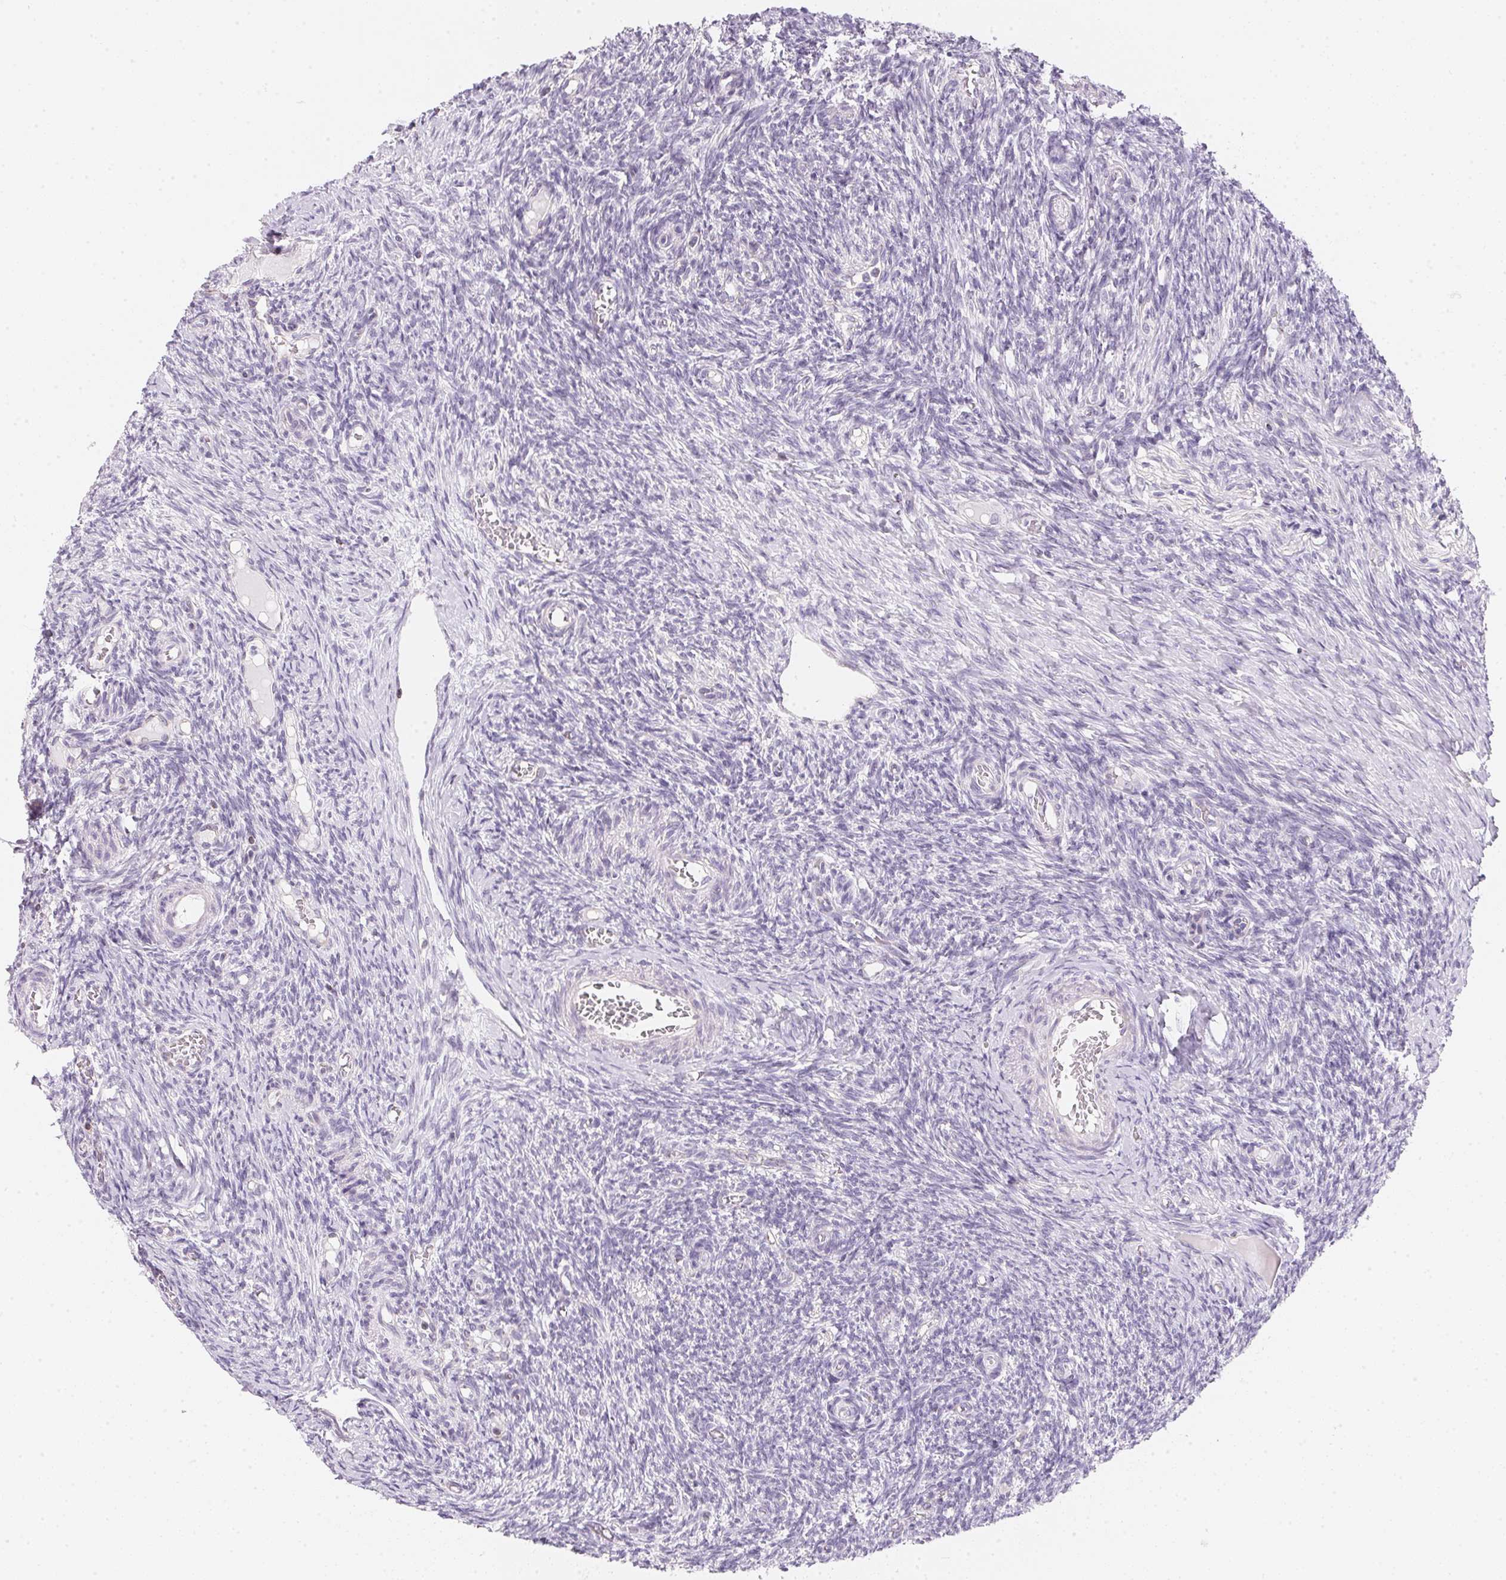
{"staining": {"intensity": "negative", "quantity": "none", "location": "none"}, "tissue": "ovary", "cell_type": "Ovarian stroma cells", "image_type": "normal", "snomed": [{"axis": "morphology", "description": "Normal tissue, NOS"}, {"axis": "topography", "description": "Ovary"}], "caption": "Immunohistochemistry (IHC) histopathology image of unremarkable ovary: ovary stained with DAB (3,3'-diaminobenzidine) exhibits no significant protein staining in ovarian stroma cells.", "gene": "GIPC2", "patient": {"sex": "female", "age": 39}}